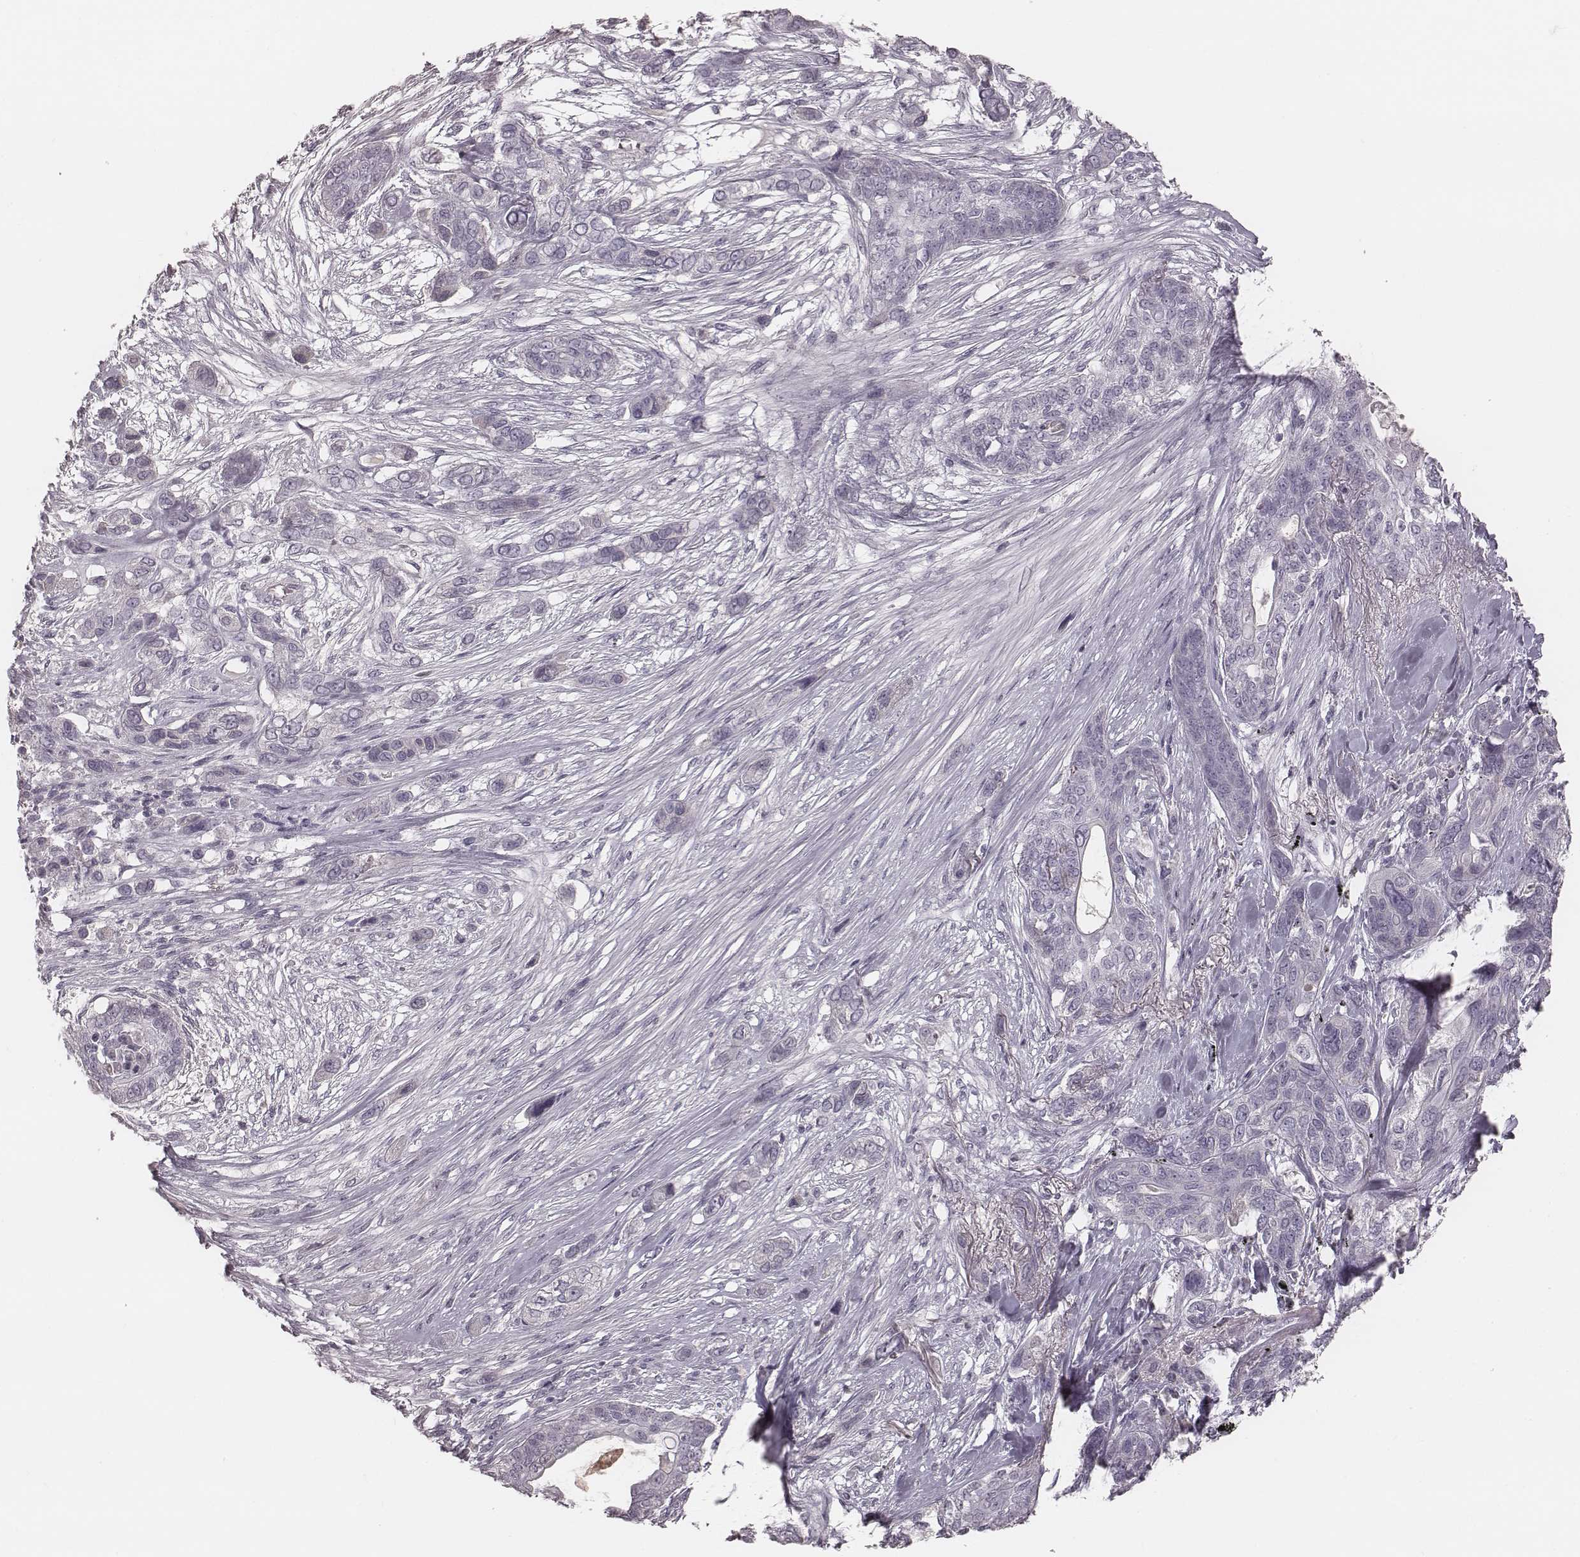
{"staining": {"intensity": "negative", "quantity": "none", "location": "none"}, "tissue": "lung cancer", "cell_type": "Tumor cells", "image_type": "cancer", "snomed": [{"axis": "morphology", "description": "Squamous cell carcinoma, NOS"}, {"axis": "topography", "description": "Lung"}], "caption": "This photomicrograph is of squamous cell carcinoma (lung) stained with immunohistochemistry to label a protein in brown with the nuclei are counter-stained blue. There is no positivity in tumor cells.", "gene": "SMIM24", "patient": {"sex": "female", "age": 70}}